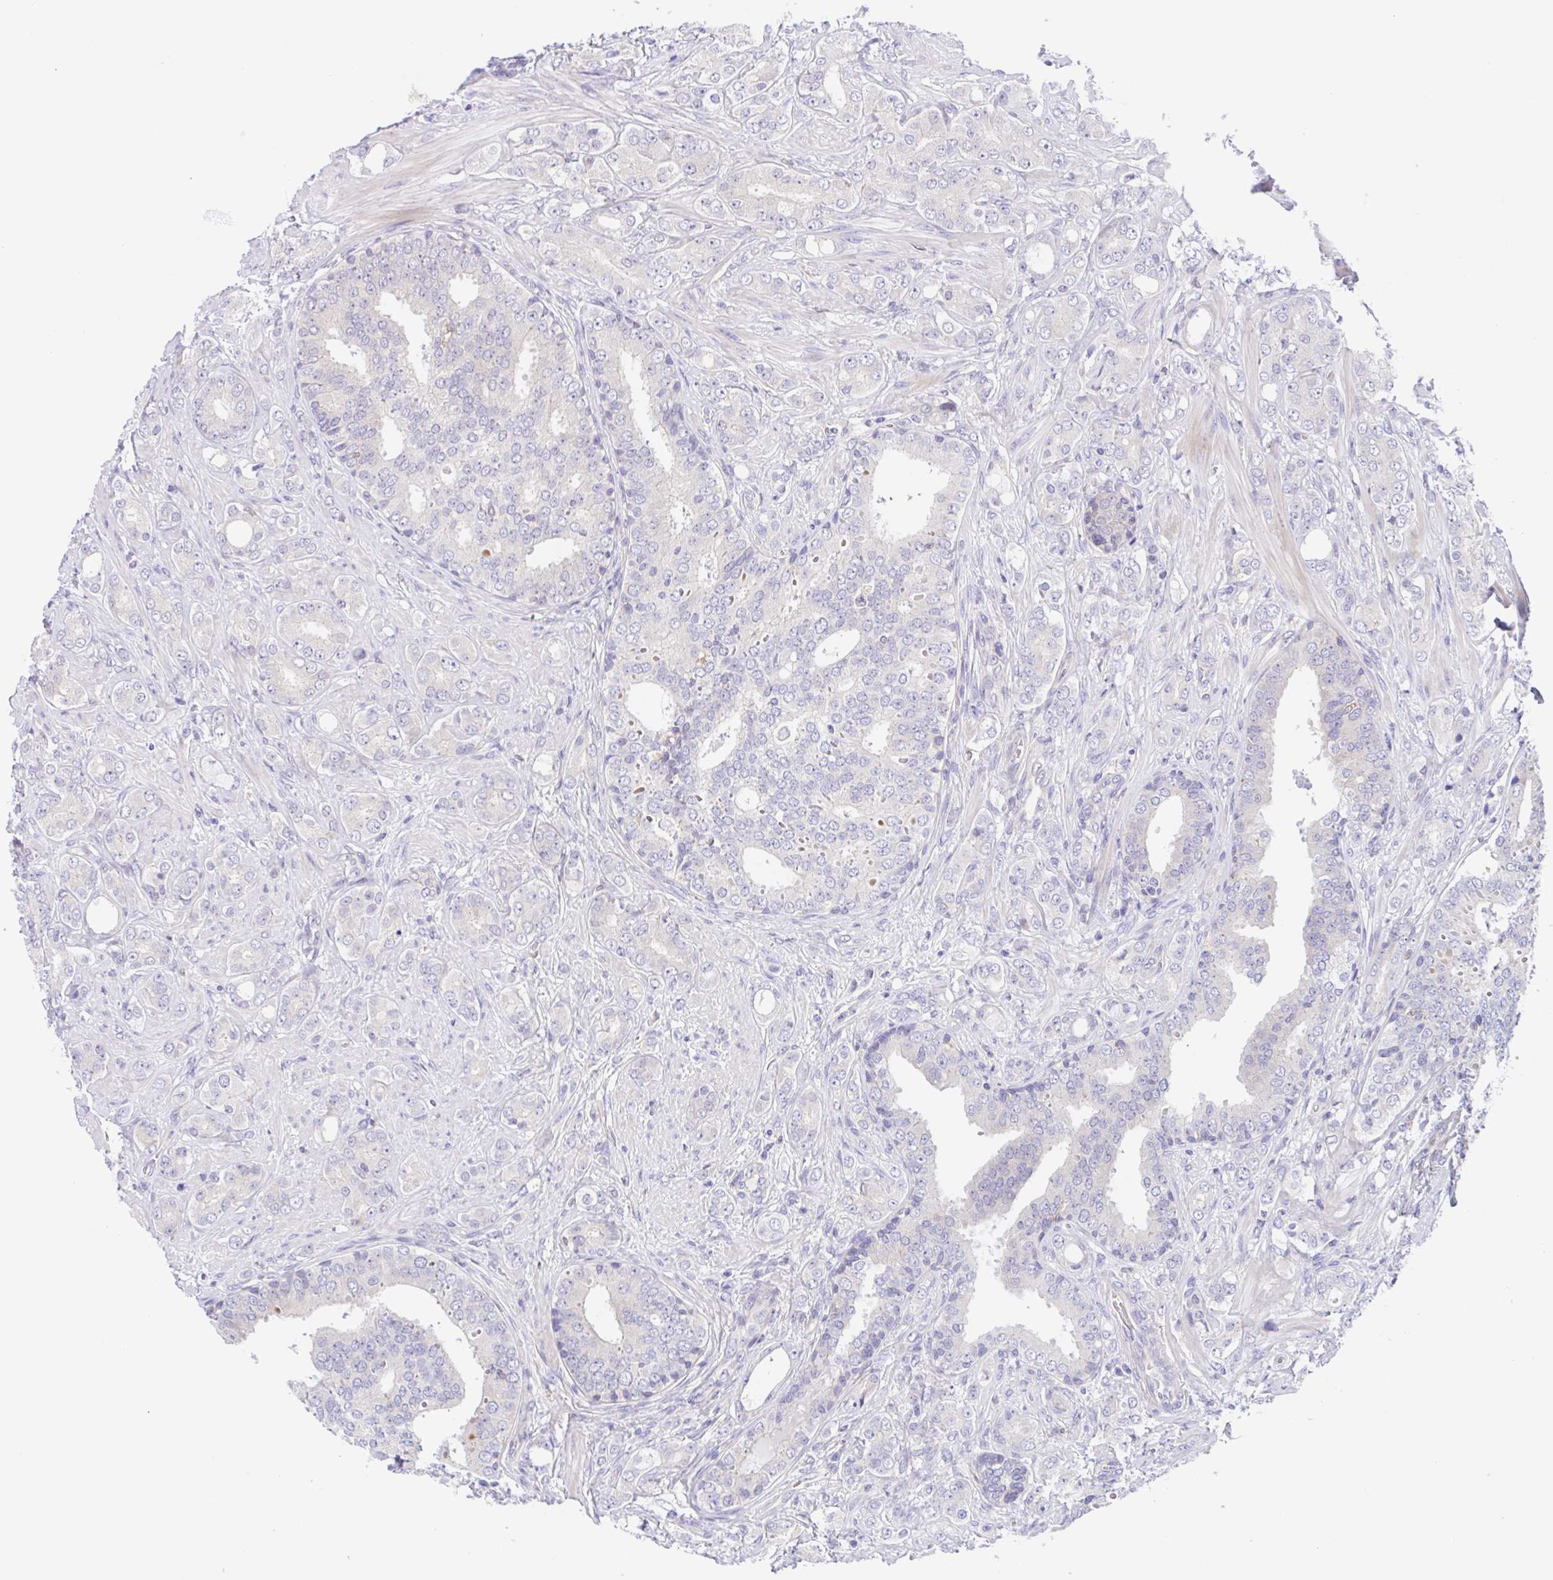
{"staining": {"intensity": "negative", "quantity": "none", "location": "none"}, "tissue": "prostate cancer", "cell_type": "Tumor cells", "image_type": "cancer", "snomed": [{"axis": "morphology", "description": "Adenocarcinoma, High grade"}, {"axis": "topography", "description": "Prostate"}], "caption": "Tumor cells are negative for brown protein staining in prostate cancer (adenocarcinoma (high-grade)). (DAB IHC visualized using brightfield microscopy, high magnification).", "gene": "TMEM86A", "patient": {"sex": "male", "age": 62}}